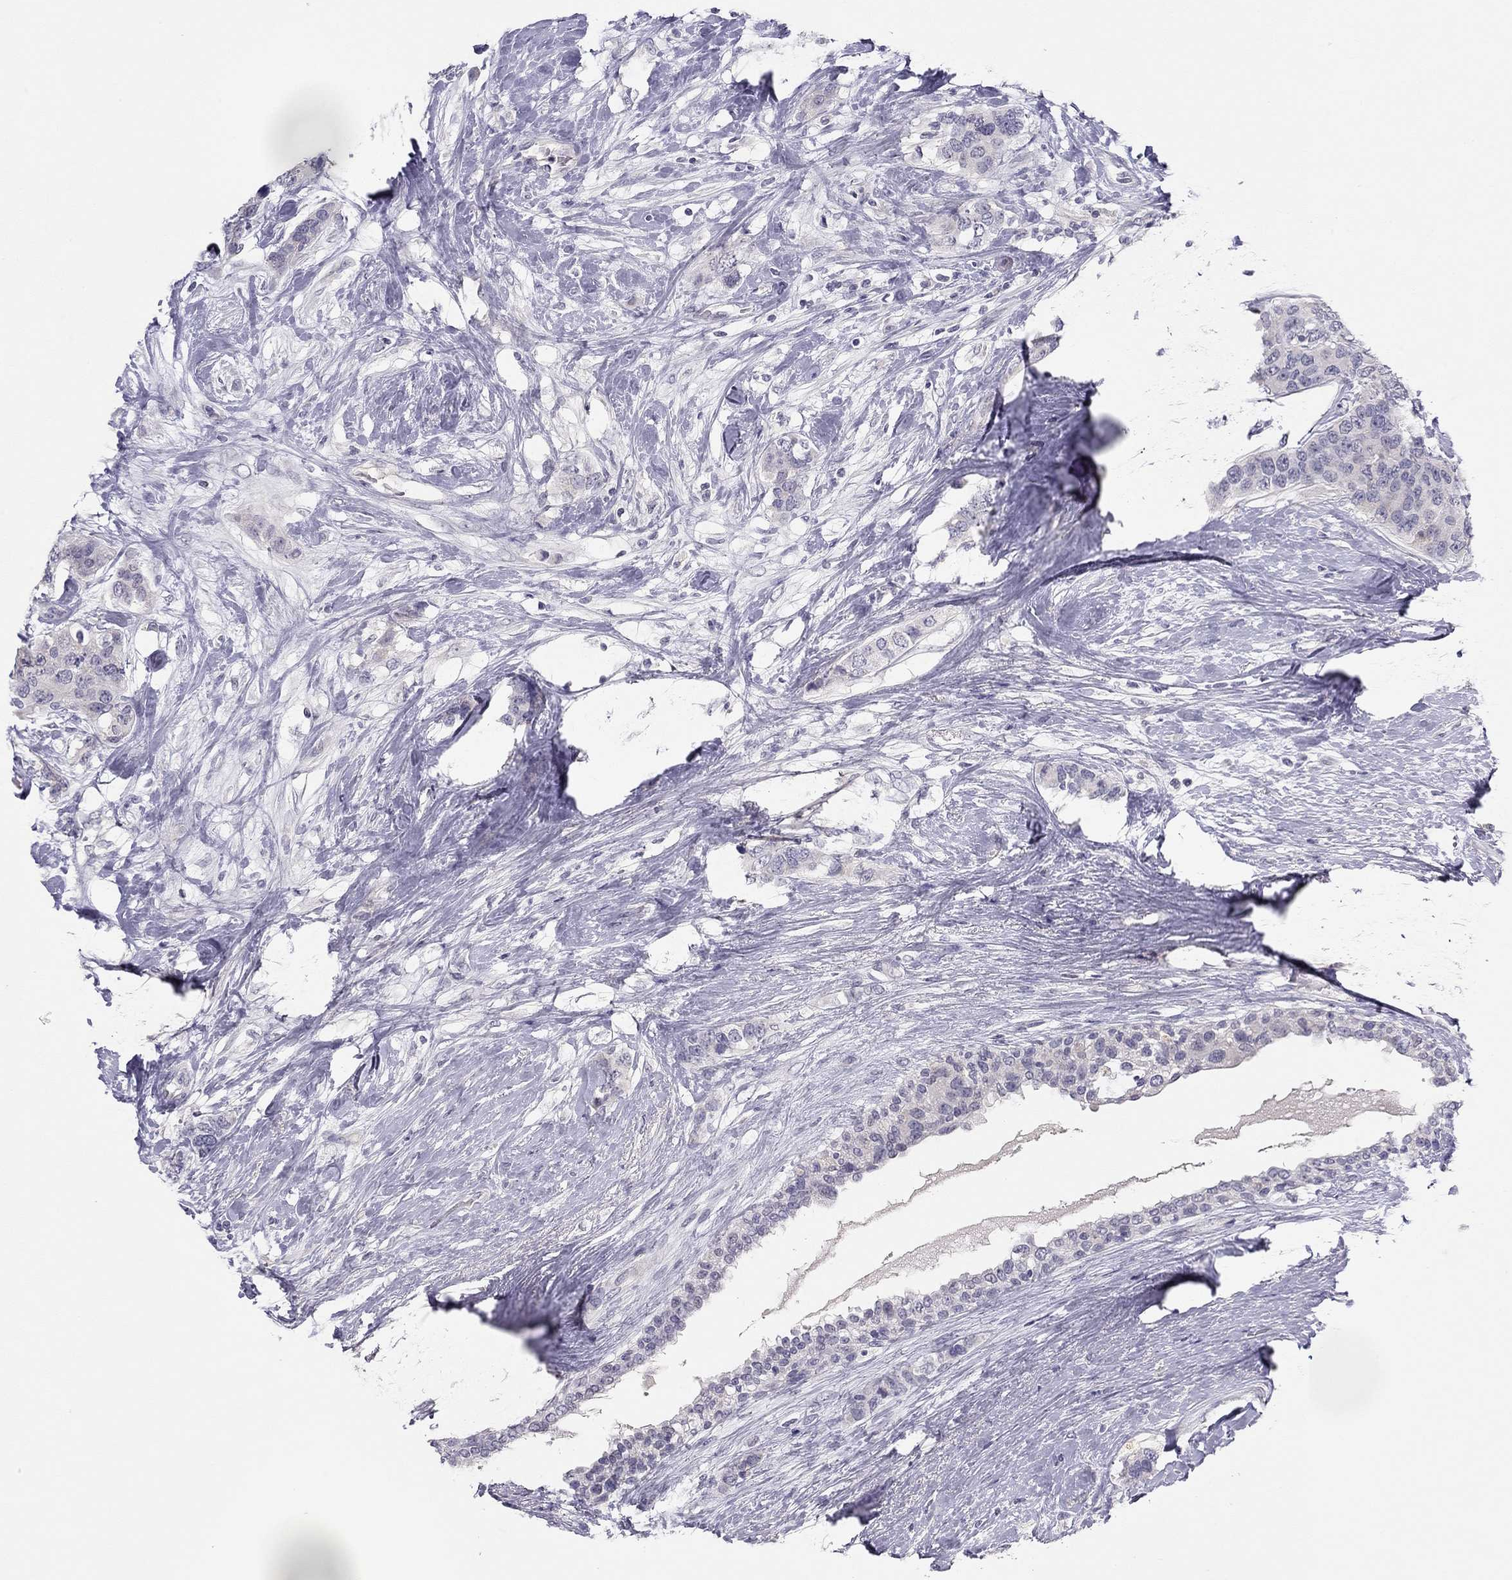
{"staining": {"intensity": "negative", "quantity": "none", "location": "none"}, "tissue": "breast cancer", "cell_type": "Tumor cells", "image_type": "cancer", "snomed": [{"axis": "morphology", "description": "Lobular carcinoma"}, {"axis": "topography", "description": "Breast"}], "caption": "The image exhibits no staining of tumor cells in breast cancer (lobular carcinoma).", "gene": "ADORA2A", "patient": {"sex": "female", "age": 59}}